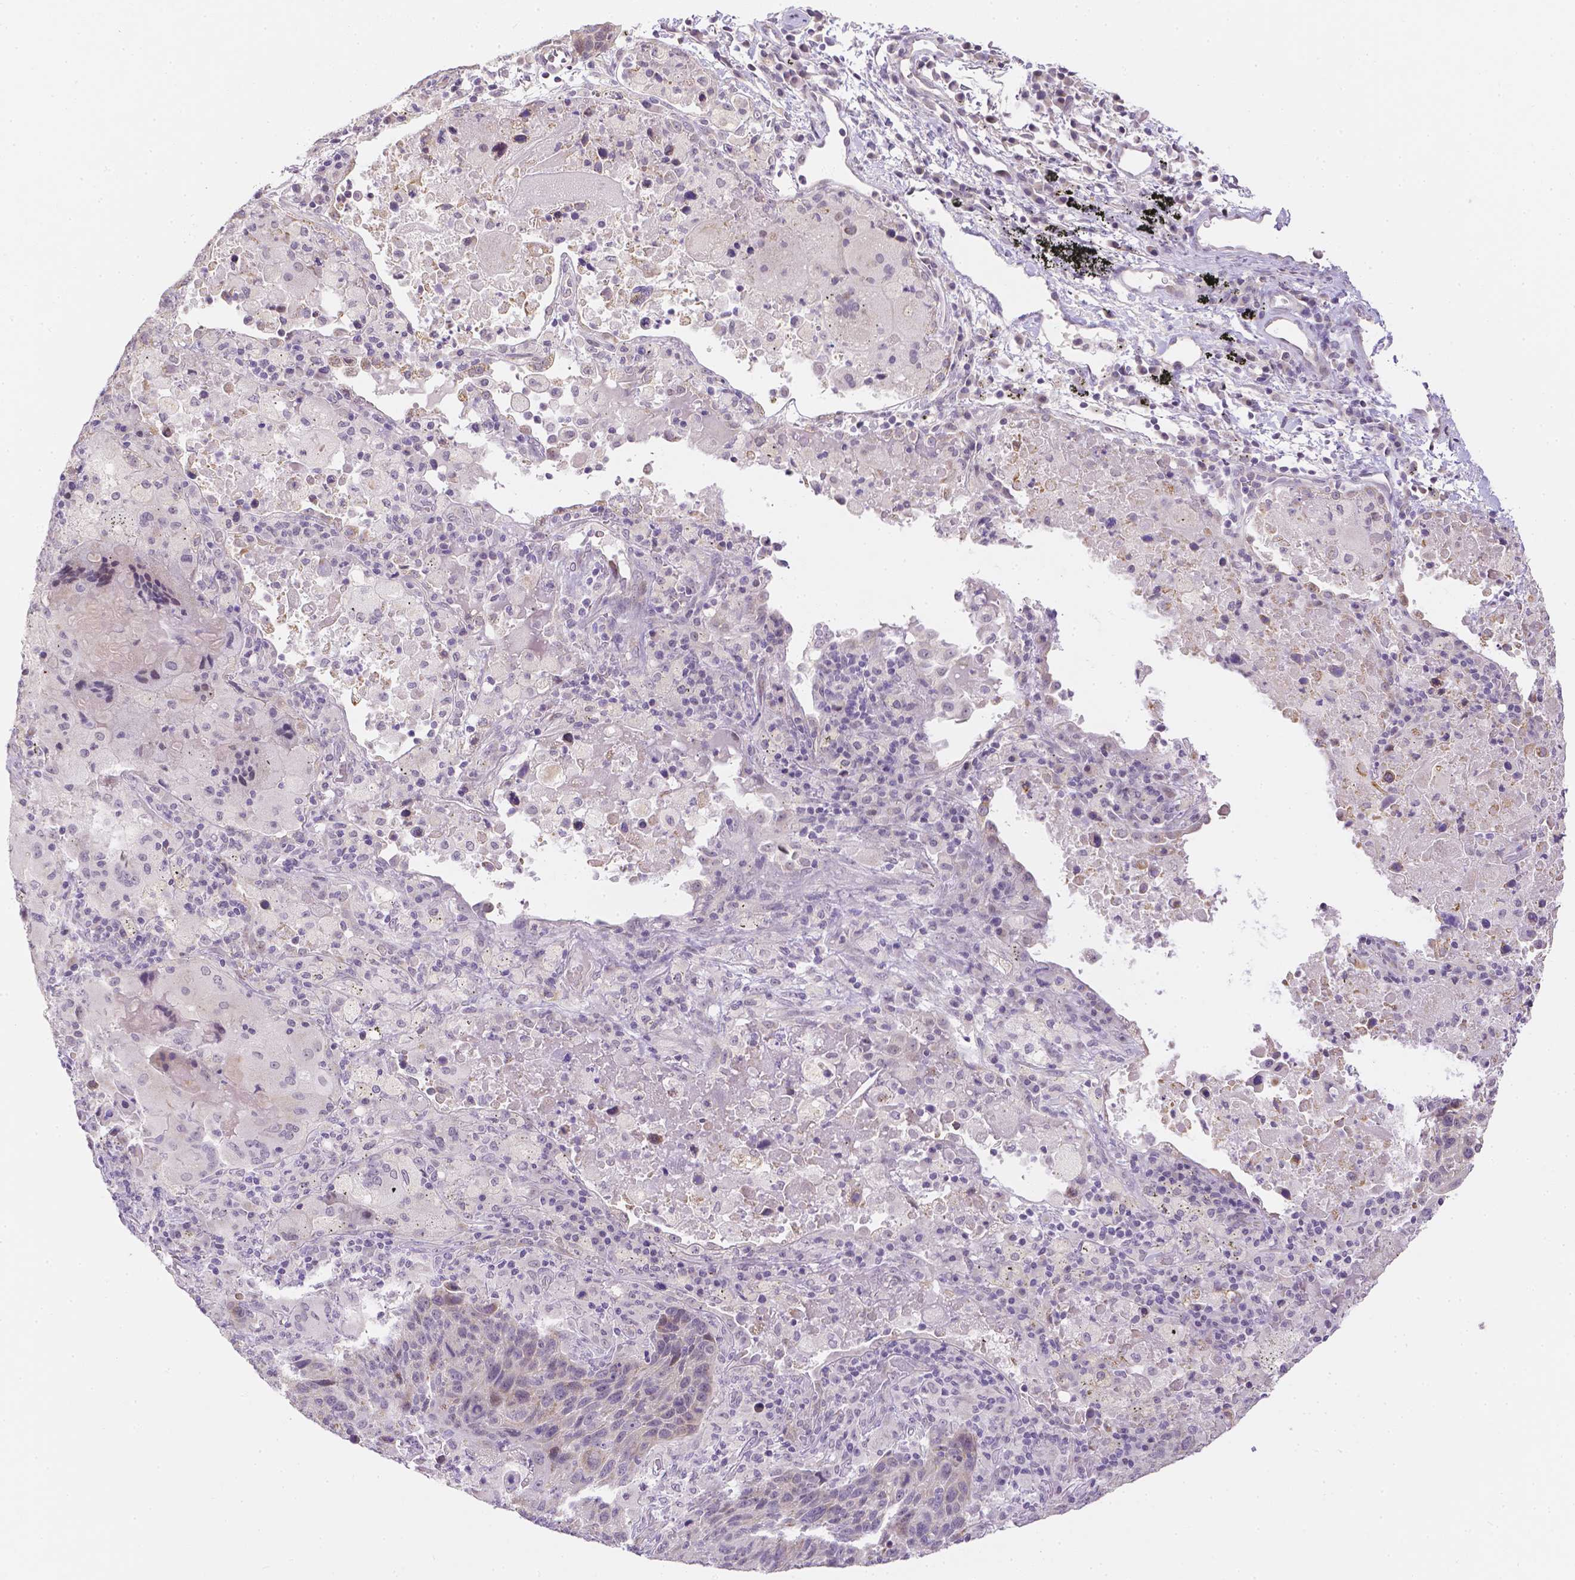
{"staining": {"intensity": "weak", "quantity": "<25%", "location": "cytoplasmic/membranous"}, "tissue": "lung cancer", "cell_type": "Tumor cells", "image_type": "cancer", "snomed": [{"axis": "morphology", "description": "Squamous cell carcinoma, NOS"}, {"axis": "topography", "description": "Lung"}], "caption": "Lung cancer (squamous cell carcinoma) was stained to show a protein in brown. There is no significant expression in tumor cells. Nuclei are stained in blue.", "gene": "ZNF280B", "patient": {"sex": "male", "age": 68}}